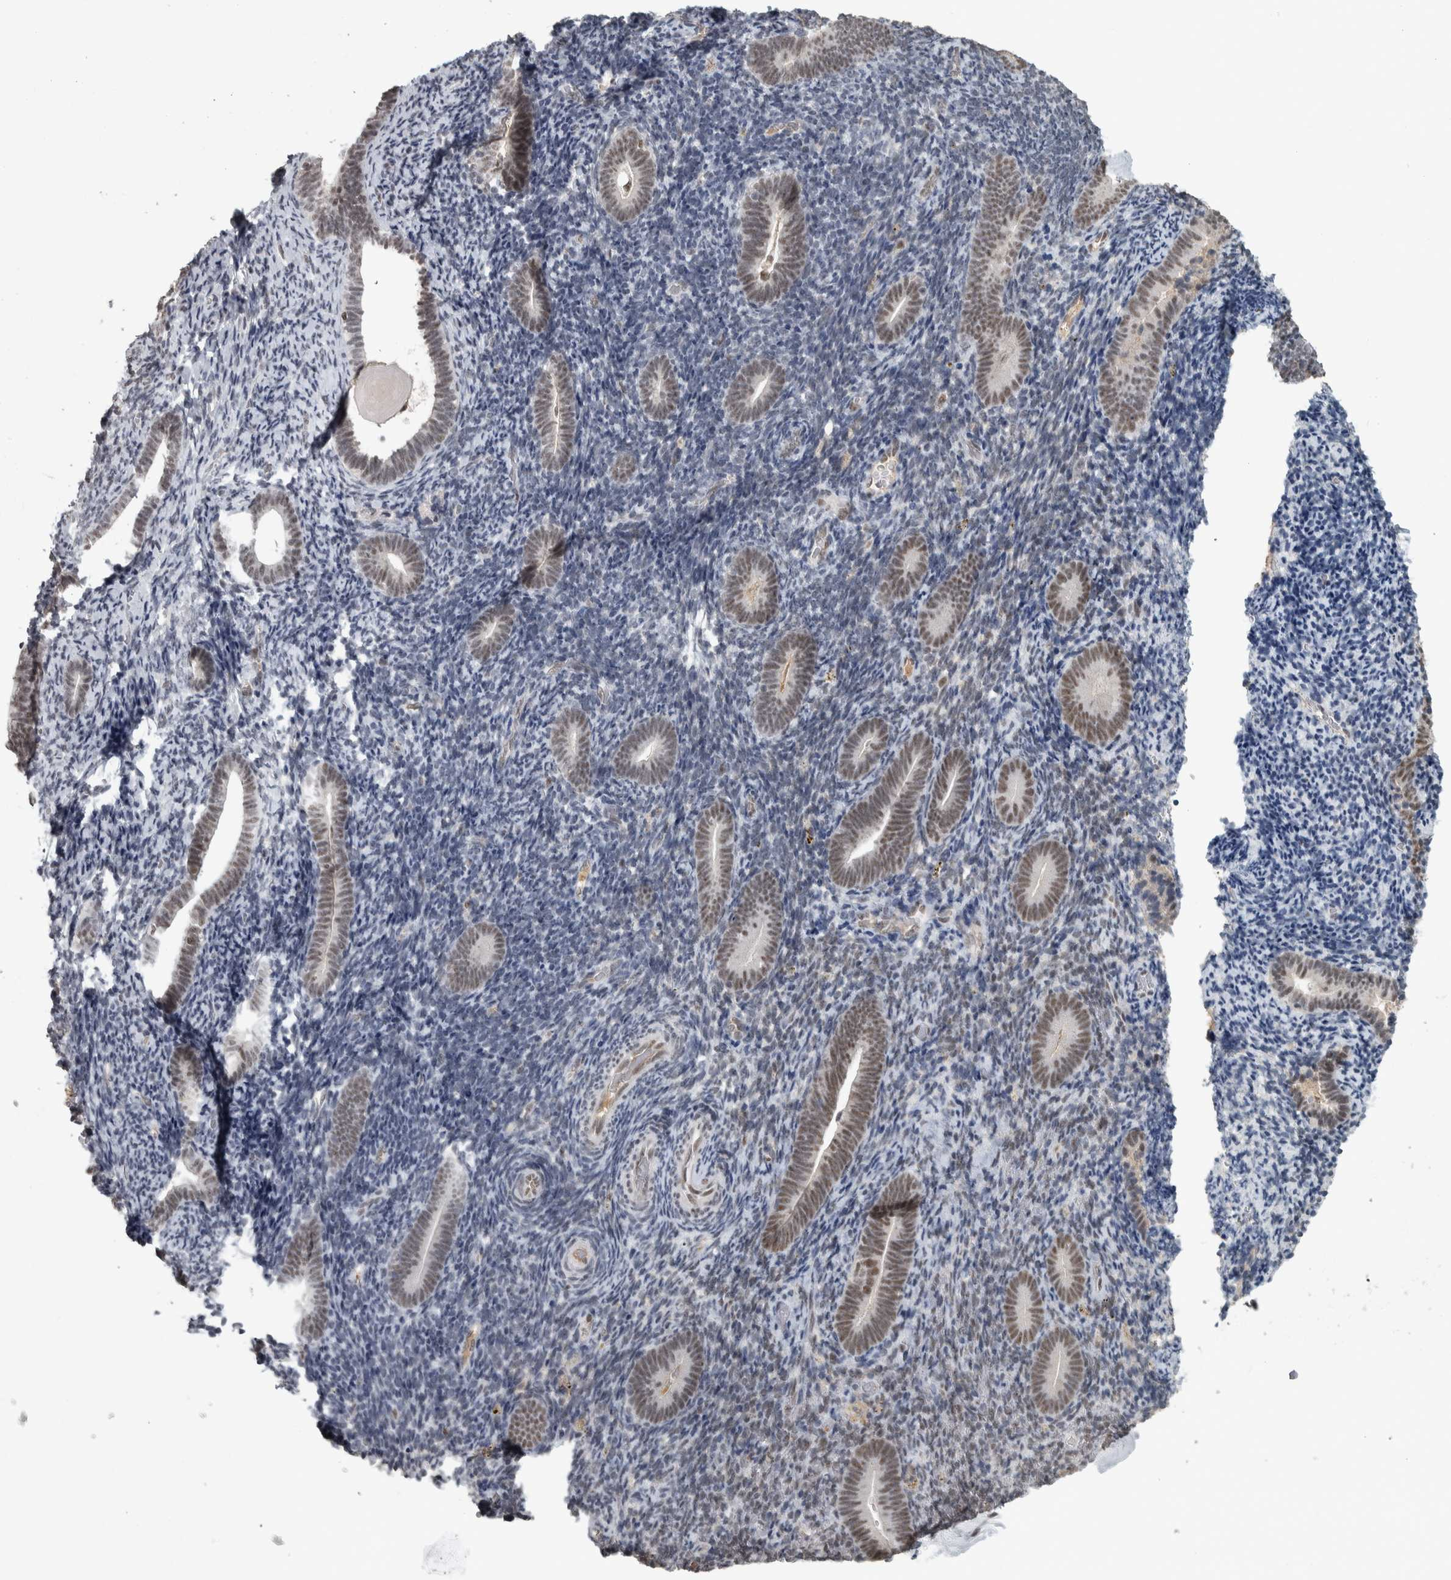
{"staining": {"intensity": "negative", "quantity": "none", "location": "none"}, "tissue": "endometrium", "cell_type": "Cells in endometrial stroma", "image_type": "normal", "snomed": [{"axis": "morphology", "description": "Normal tissue, NOS"}, {"axis": "topography", "description": "Endometrium"}], "caption": "Image shows no protein staining in cells in endometrial stroma of normal endometrium. (DAB (3,3'-diaminobenzidine) immunohistochemistry with hematoxylin counter stain).", "gene": "DDX42", "patient": {"sex": "female", "age": 51}}